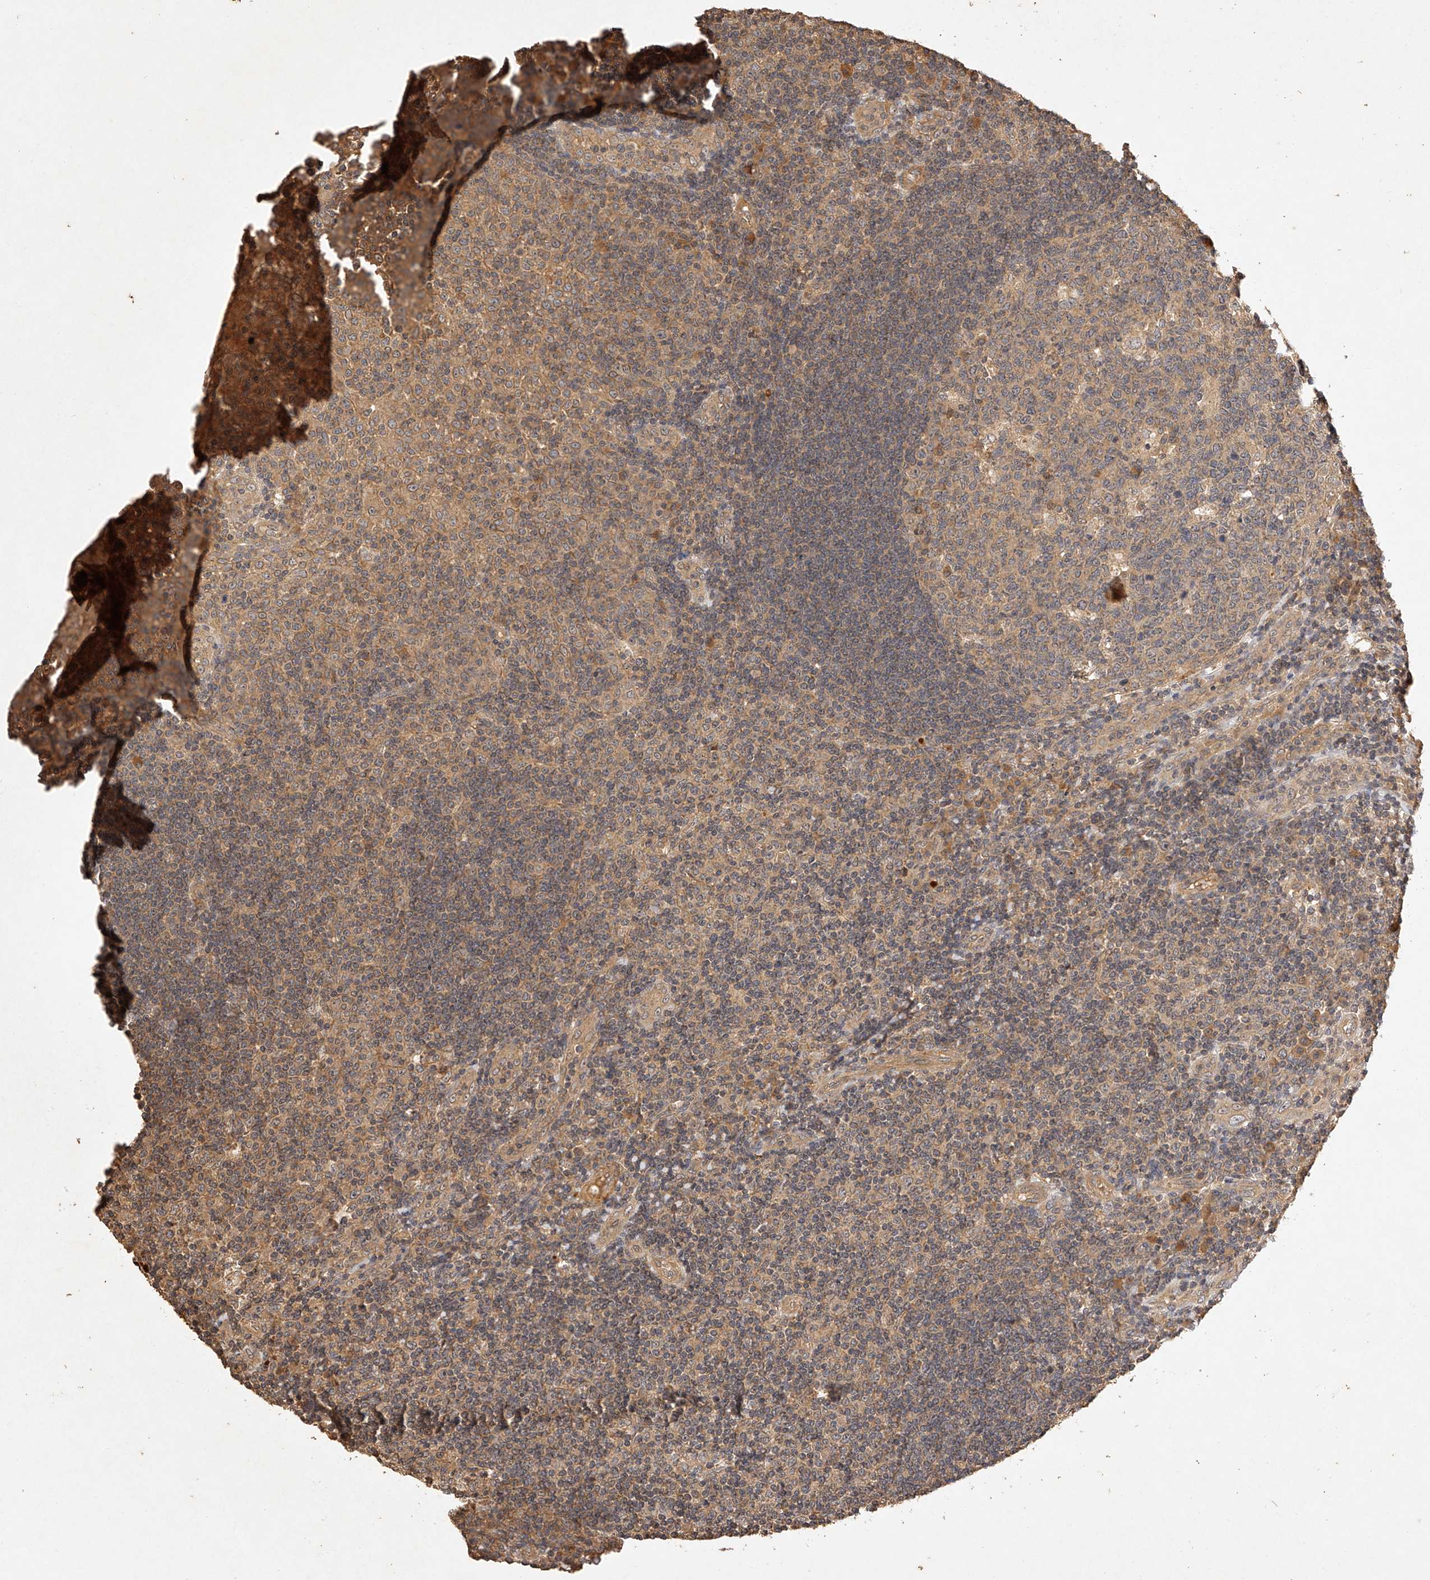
{"staining": {"intensity": "moderate", "quantity": ">75%", "location": "cytoplasmic/membranous"}, "tissue": "tonsil", "cell_type": "Germinal center cells", "image_type": "normal", "snomed": [{"axis": "morphology", "description": "Normal tissue, NOS"}, {"axis": "topography", "description": "Tonsil"}], "caption": "Brown immunohistochemical staining in unremarkable human tonsil shows moderate cytoplasmic/membranous expression in about >75% of germinal center cells.", "gene": "NSMAF", "patient": {"sex": "female", "age": 40}}